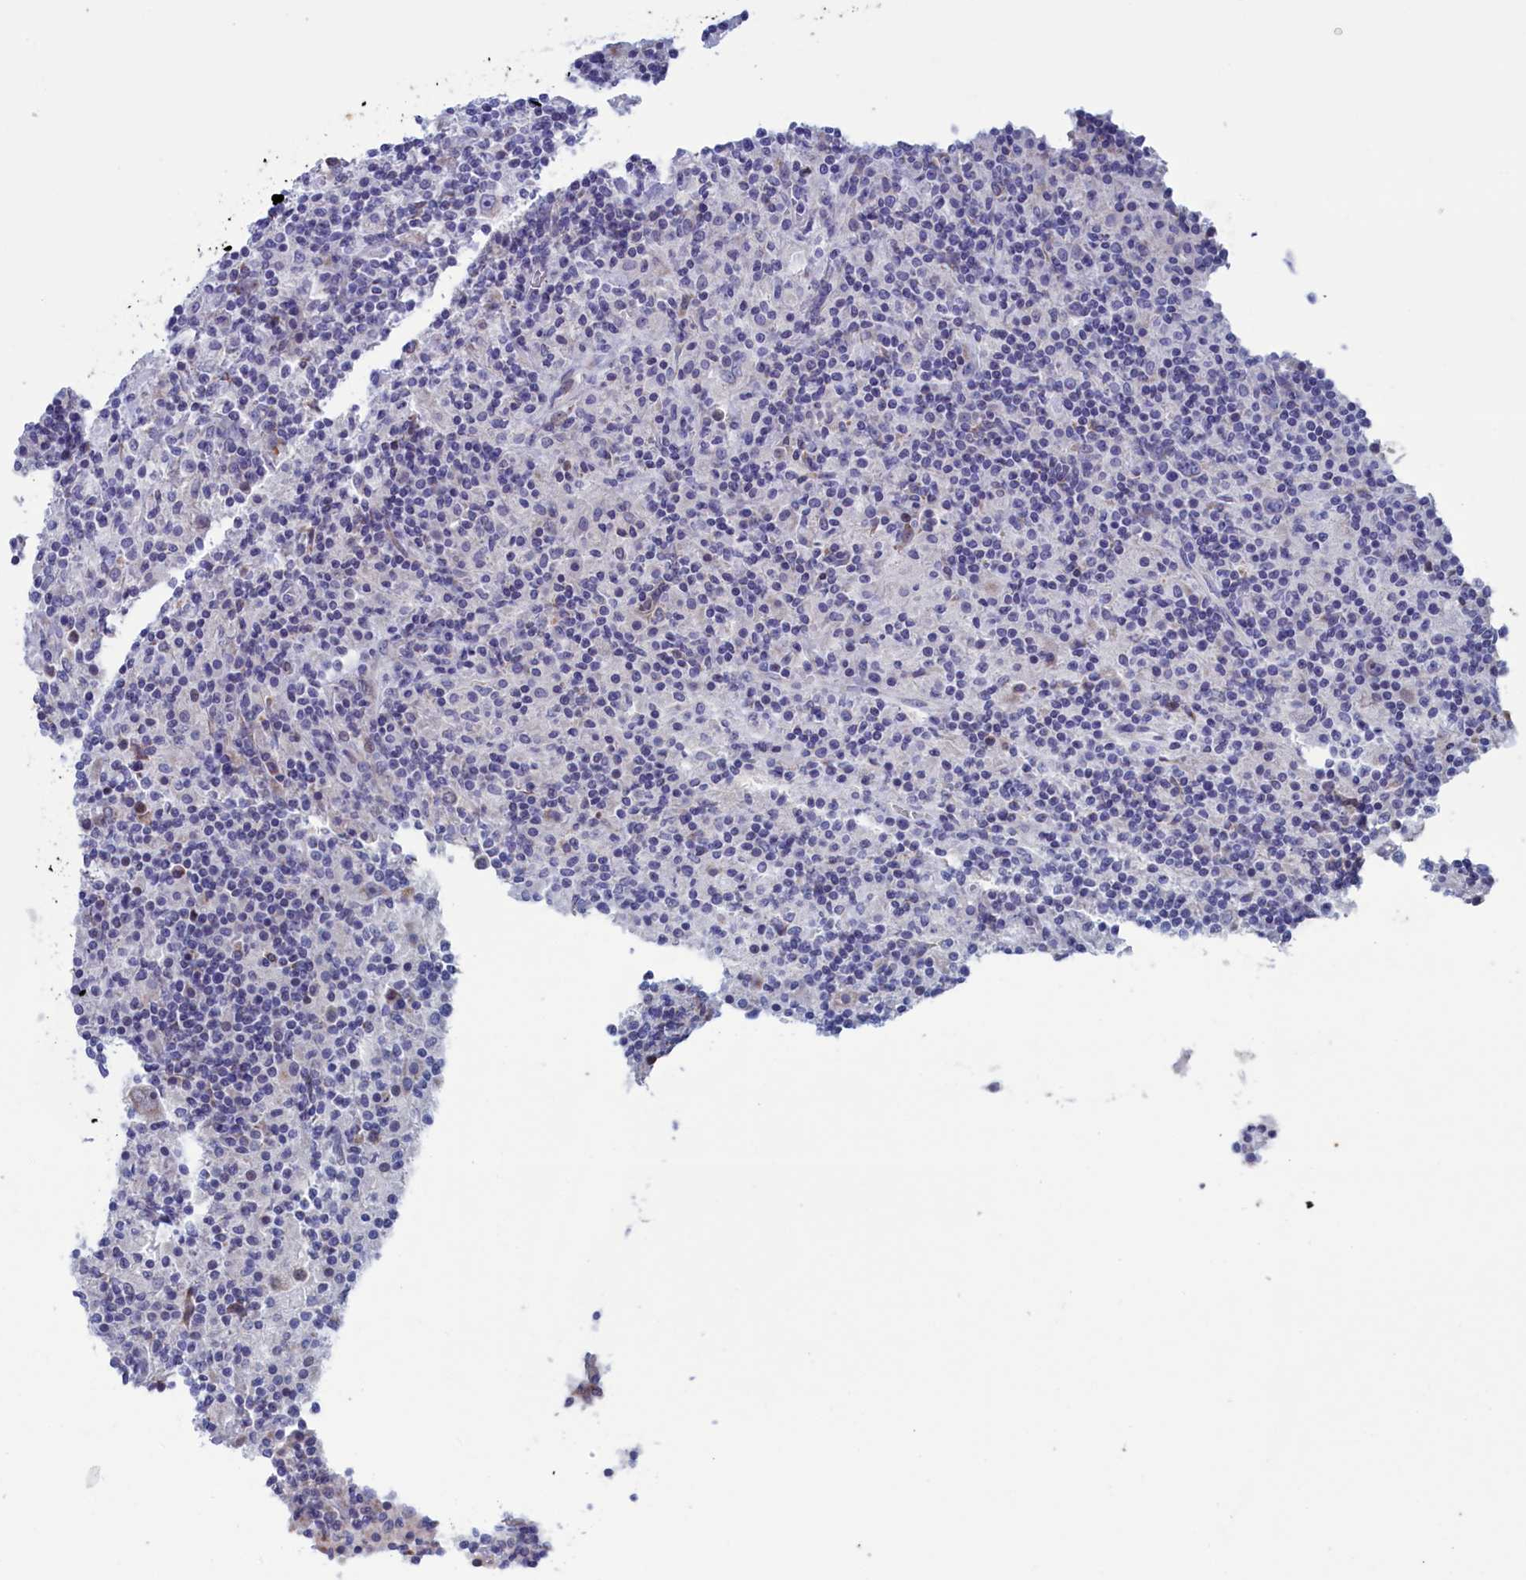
{"staining": {"intensity": "negative", "quantity": "none", "location": "none"}, "tissue": "lymphoma", "cell_type": "Tumor cells", "image_type": "cancer", "snomed": [{"axis": "morphology", "description": "Hodgkin's disease, NOS"}, {"axis": "topography", "description": "Lymph node"}], "caption": "Immunohistochemistry (IHC) micrograph of human Hodgkin's disease stained for a protein (brown), which exhibits no expression in tumor cells. (Immunohistochemistry (IHC), brightfield microscopy, high magnification).", "gene": "NIBAN3", "patient": {"sex": "male", "age": 70}}